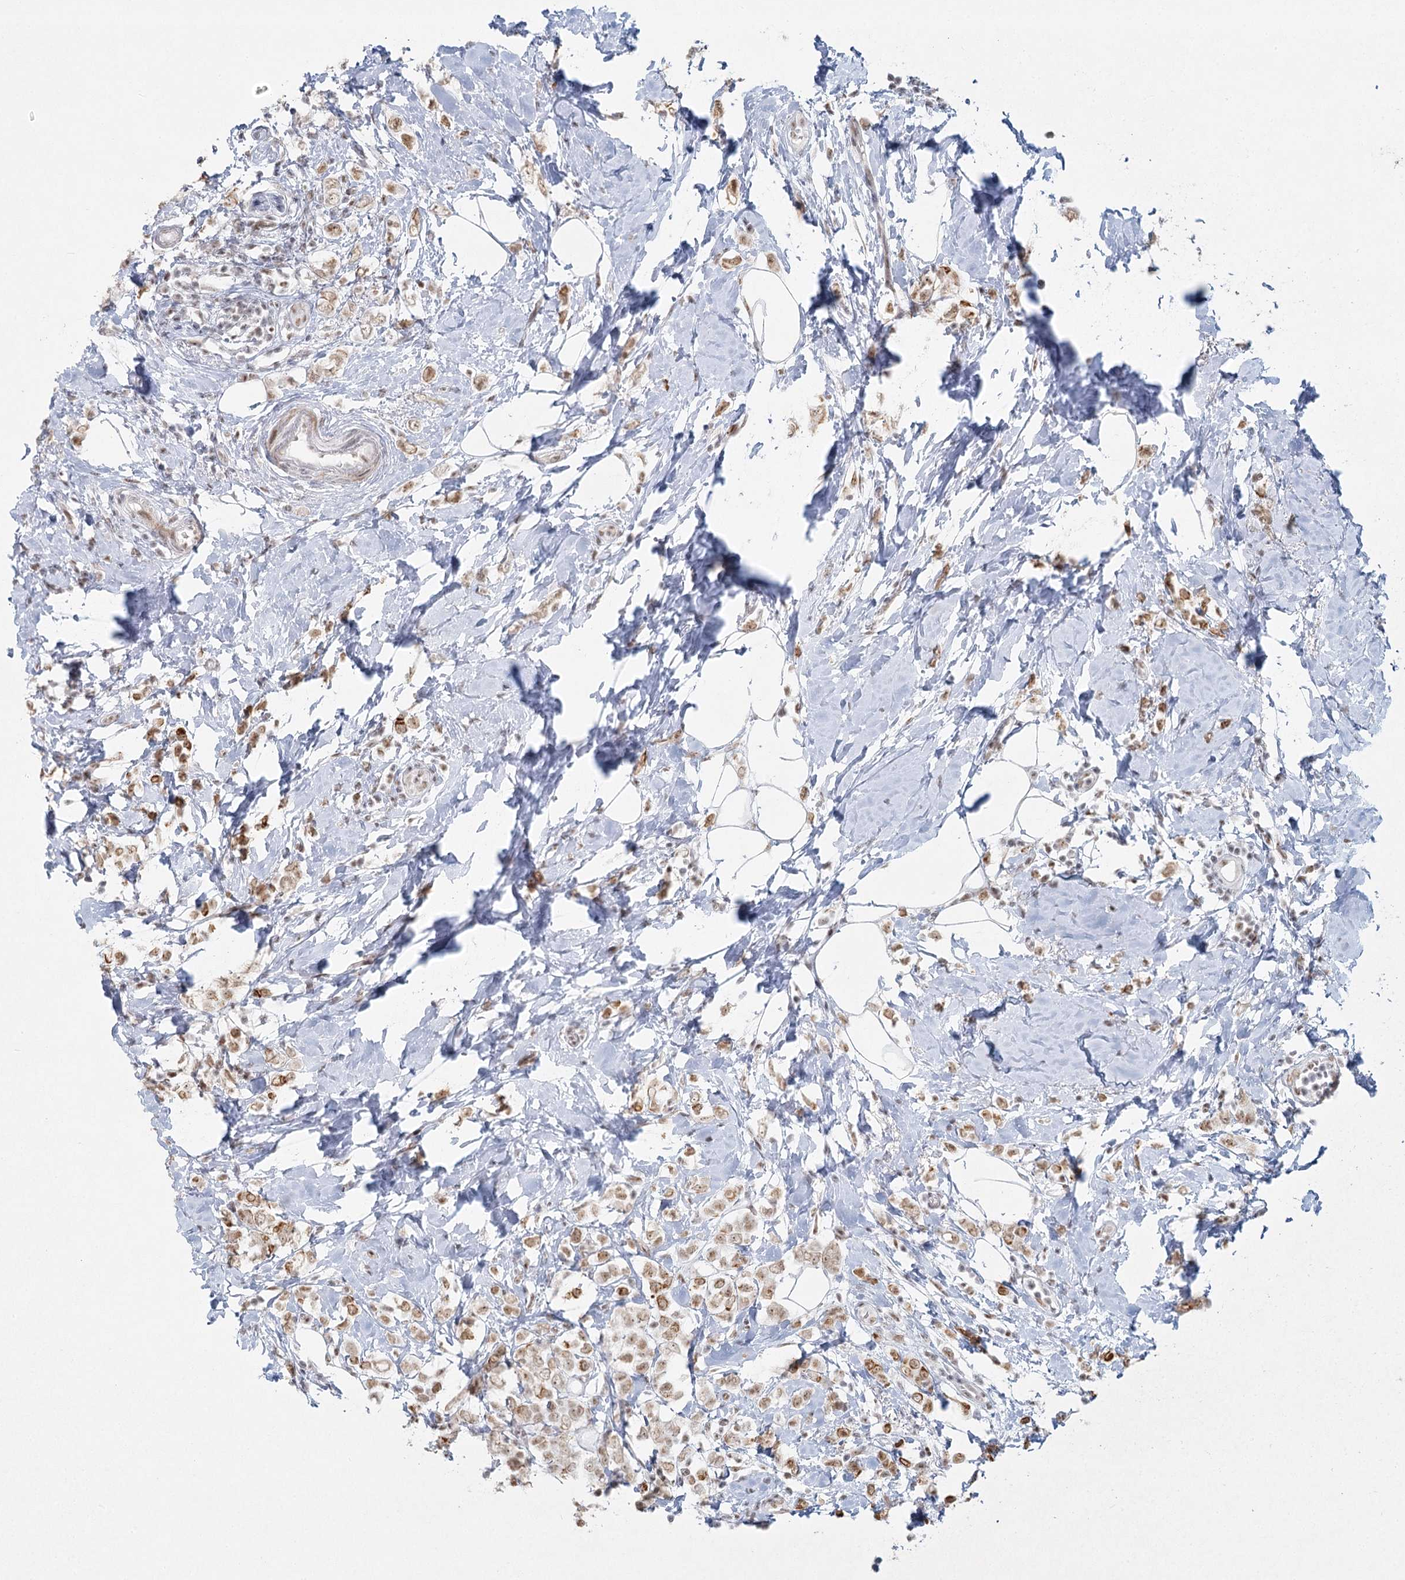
{"staining": {"intensity": "moderate", "quantity": ">75%", "location": "cytoplasmic/membranous,nuclear"}, "tissue": "breast cancer", "cell_type": "Tumor cells", "image_type": "cancer", "snomed": [{"axis": "morphology", "description": "Lobular carcinoma"}, {"axis": "topography", "description": "Breast"}], "caption": "Immunohistochemistry staining of lobular carcinoma (breast), which exhibits medium levels of moderate cytoplasmic/membranous and nuclear positivity in about >75% of tumor cells indicating moderate cytoplasmic/membranous and nuclear protein positivity. The staining was performed using DAB (3,3'-diaminobenzidine) (brown) for protein detection and nuclei were counterstained in hematoxylin (blue).", "gene": "U2SURP", "patient": {"sex": "female", "age": 47}}